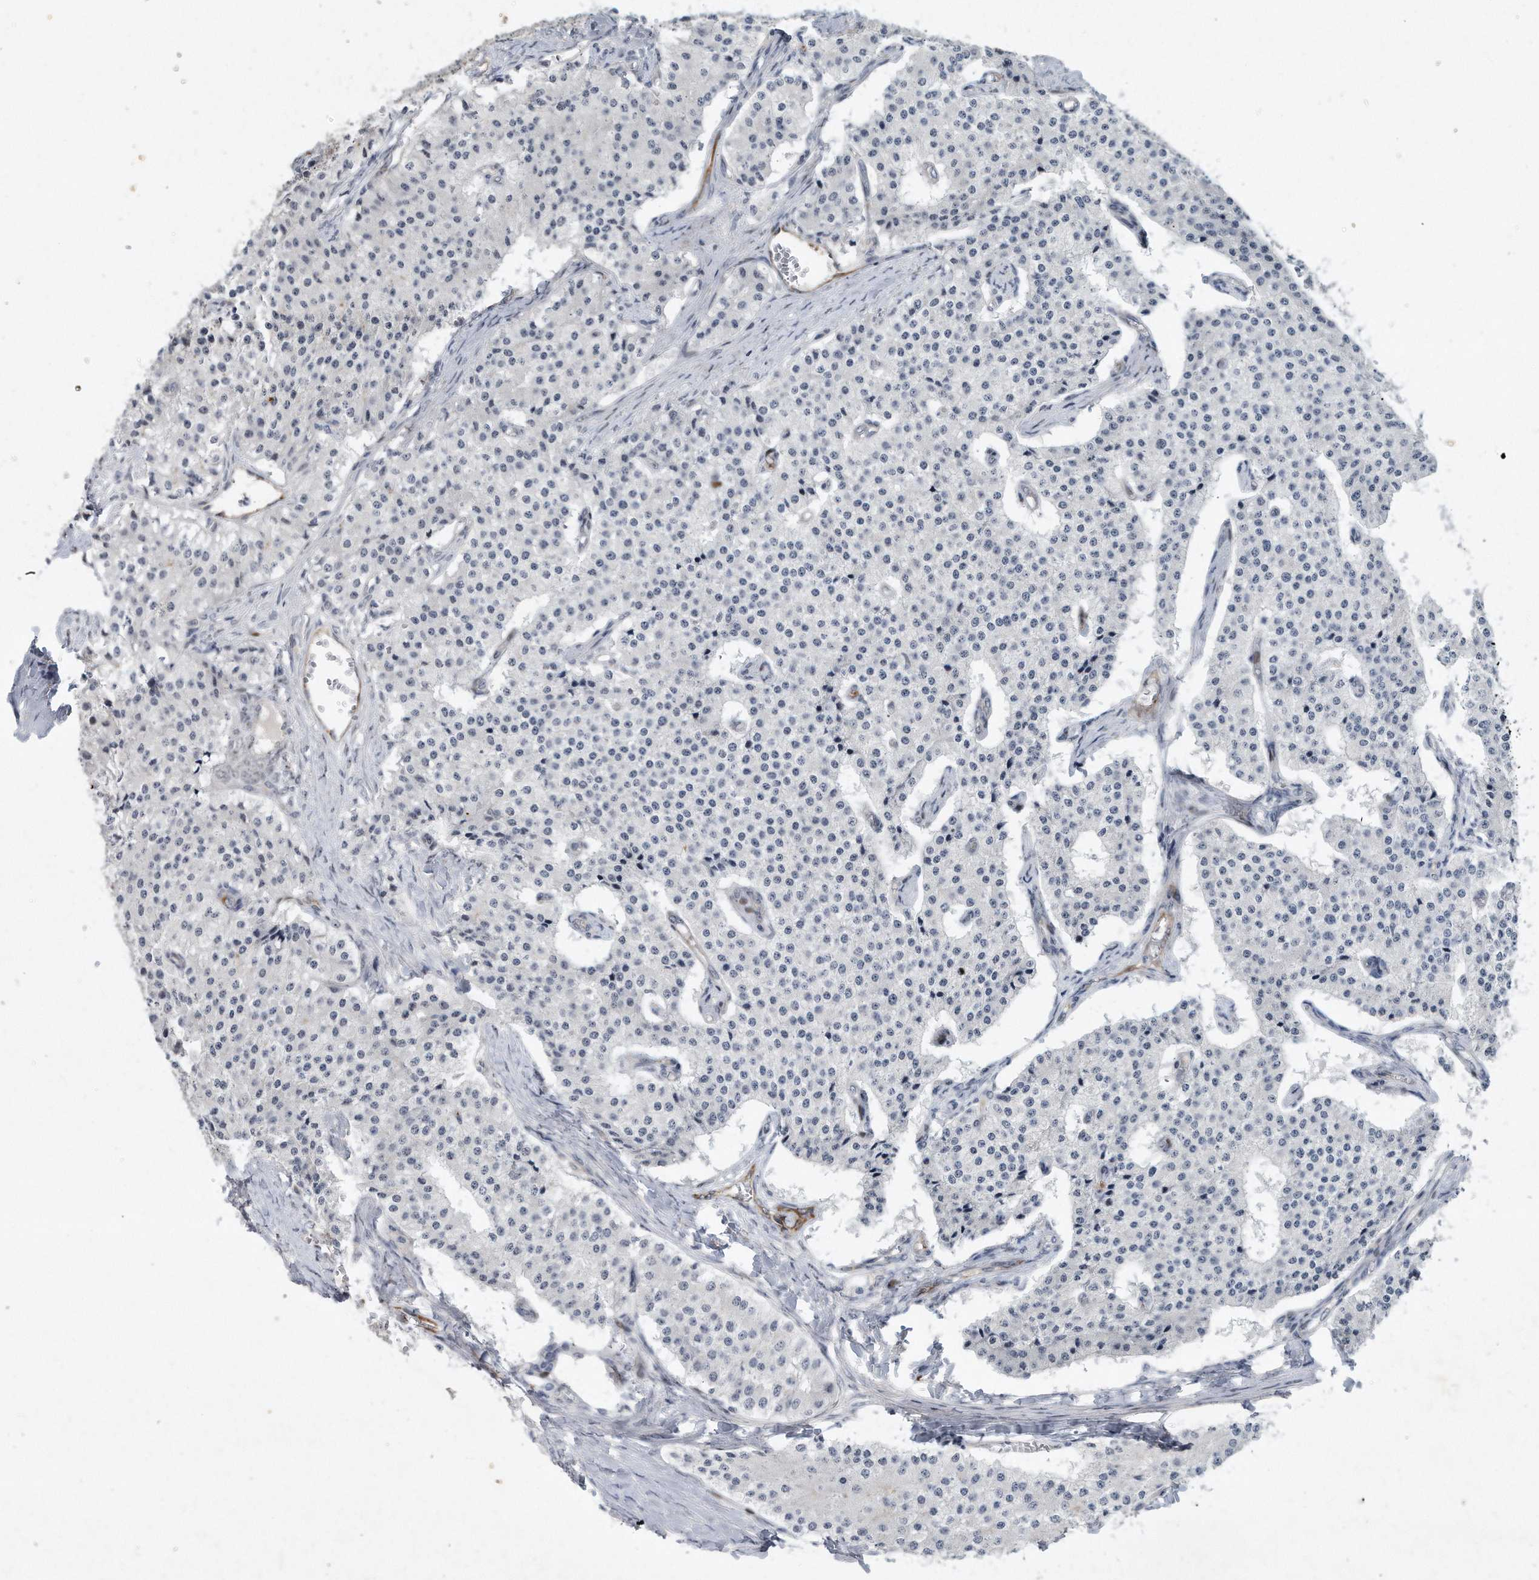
{"staining": {"intensity": "negative", "quantity": "none", "location": "none"}, "tissue": "carcinoid", "cell_type": "Tumor cells", "image_type": "cancer", "snomed": [{"axis": "morphology", "description": "Carcinoid, malignant, NOS"}, {"axis": "topography", "description": "Colon"}], "caption": "Immunohistochemistry (IHC) image of neoplastic tissue: human carcinoid (malignant) stained with DAB demonstrates no significant protein expression in tumor cells.", "gene": "PGBD2", "patient": {"sex": "female", "age": 52}}